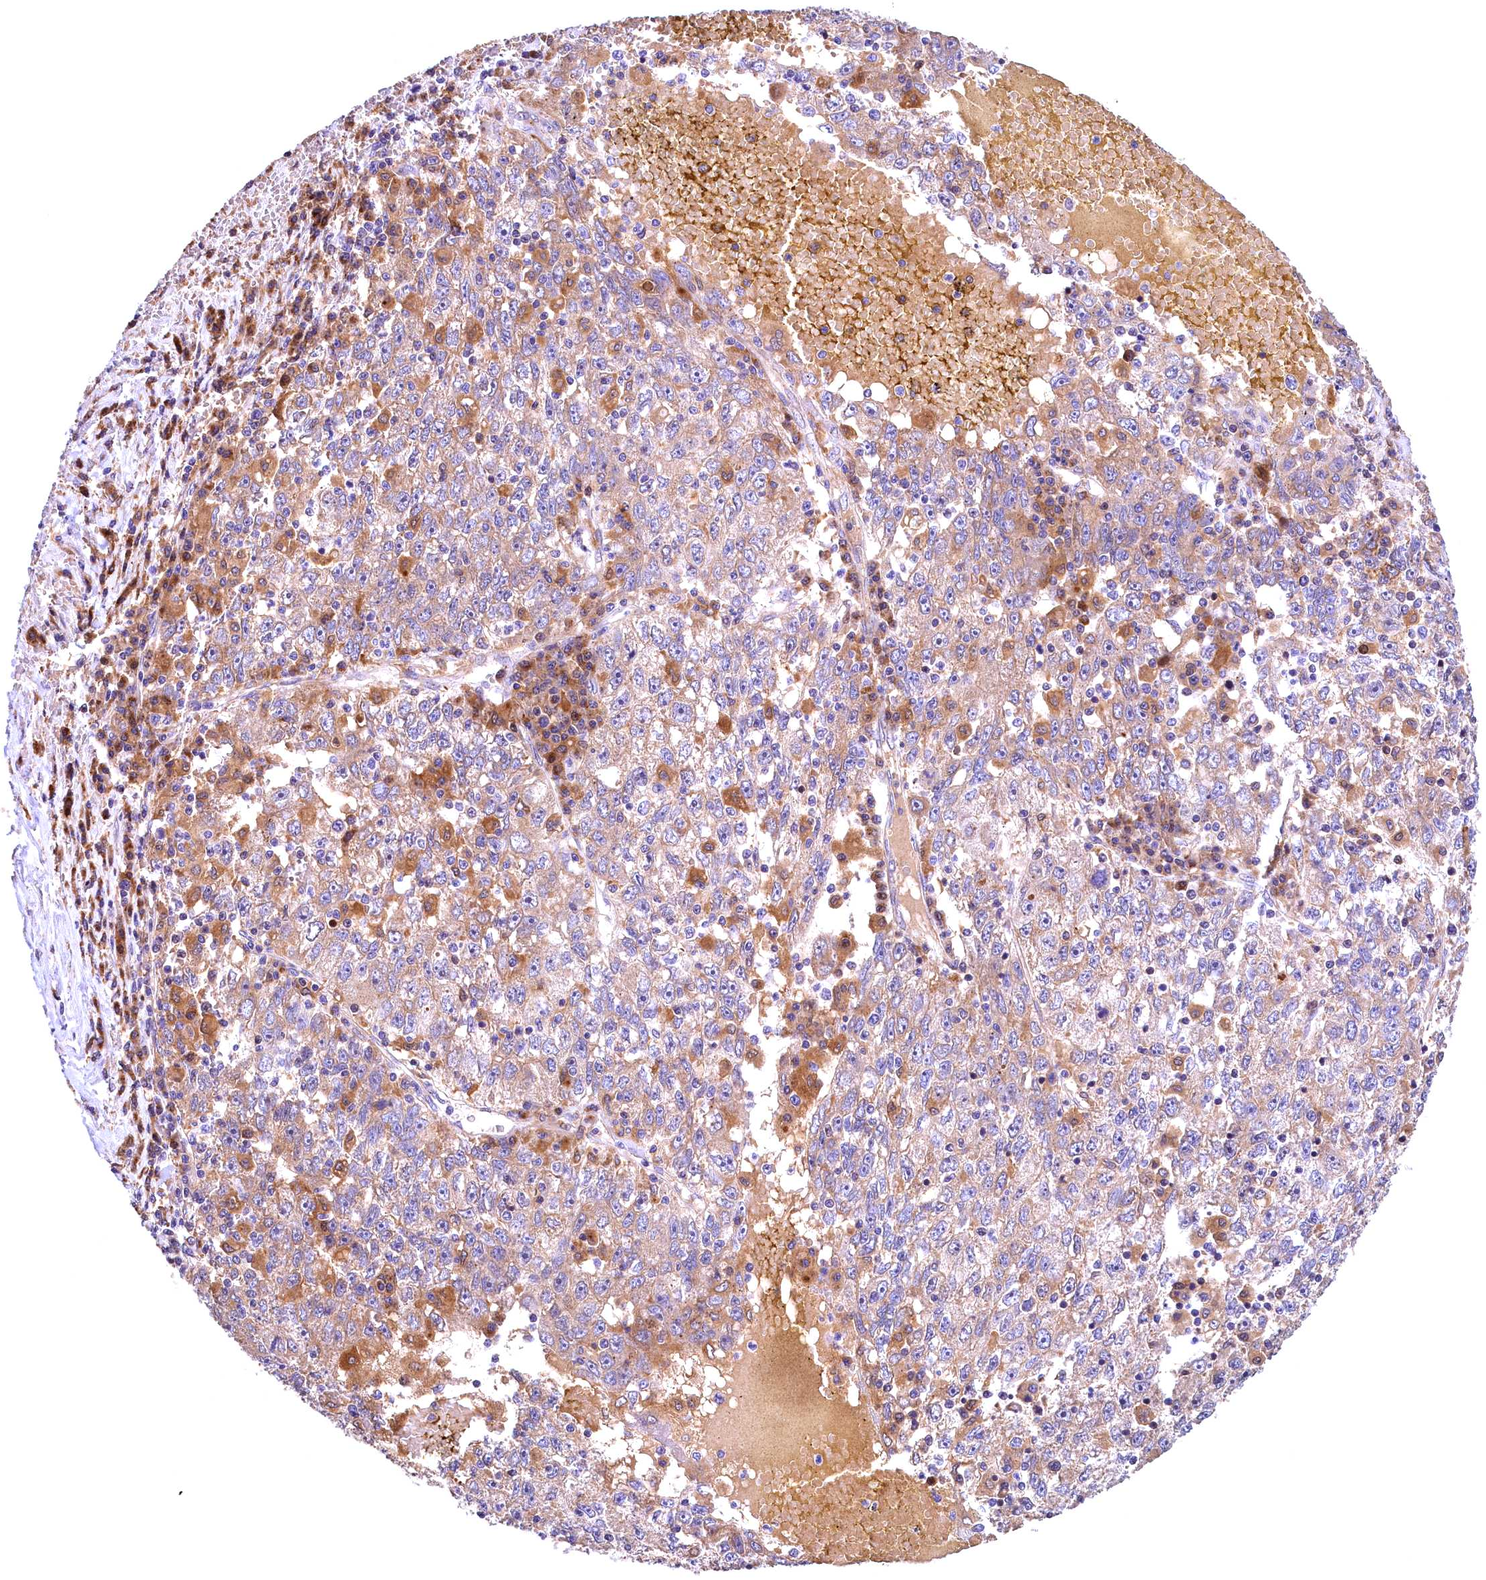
{"staining": {"intensity": "moderate", "quantity": "<25%", "location": "cytoplasmic/membranous"}, "tissue": "liver cancer", "cell_type": "Tumor cells", "image_type": "cancer", "snomed": [{"axis": "morphology", "description": "Carcinoma, Hepatocellular, NOS"}, {"axis": "topography", "description": "Liver"}], "caption": "Human liver hepatocellular carcinoma stained with a protein marker reveals moderate staining in tumor cells.", "gene": "NAIP", "patient": {"sex": "male", "age": 49}}